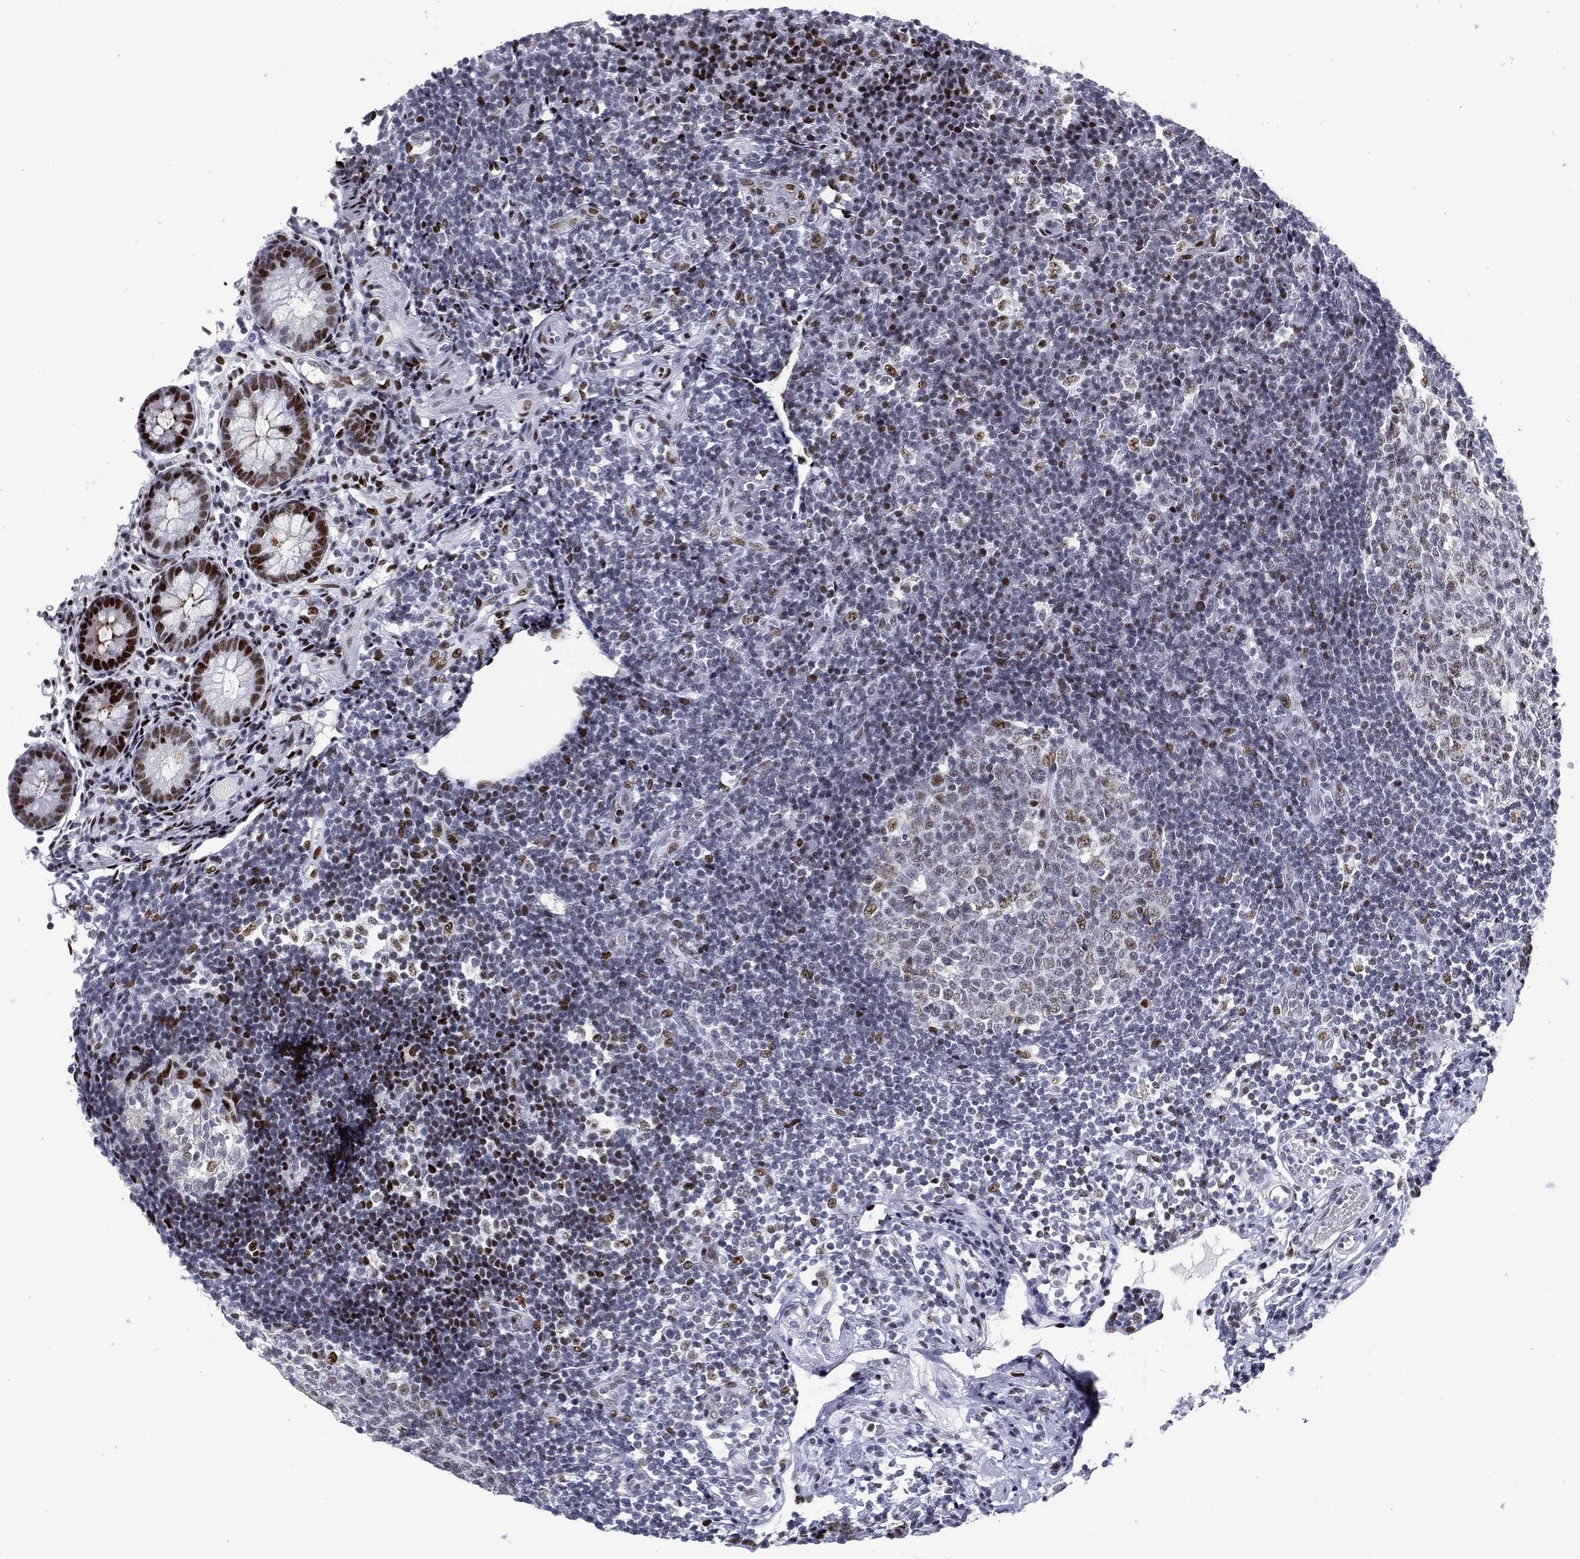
{"staining": {"intensity": "strong", "quantity": "25%-75%", "location": "nuclear"}, "tissue": "appendix", "cell_type": "Glandular cells", "image_type": "normal", "snomed": [{"axis": "morphology", "description": "Normal tissue, NOS"}, {"axis": "topography", "description": "Appendix"}], "caption": "There is high levels of strong nuclear expression in glandular cells of unremarkable appendix, as demonstrated by immunohistochemical staining (brown color).", "gene": "CYB561D2", "patient": {"sex": "female", "age": 40}}